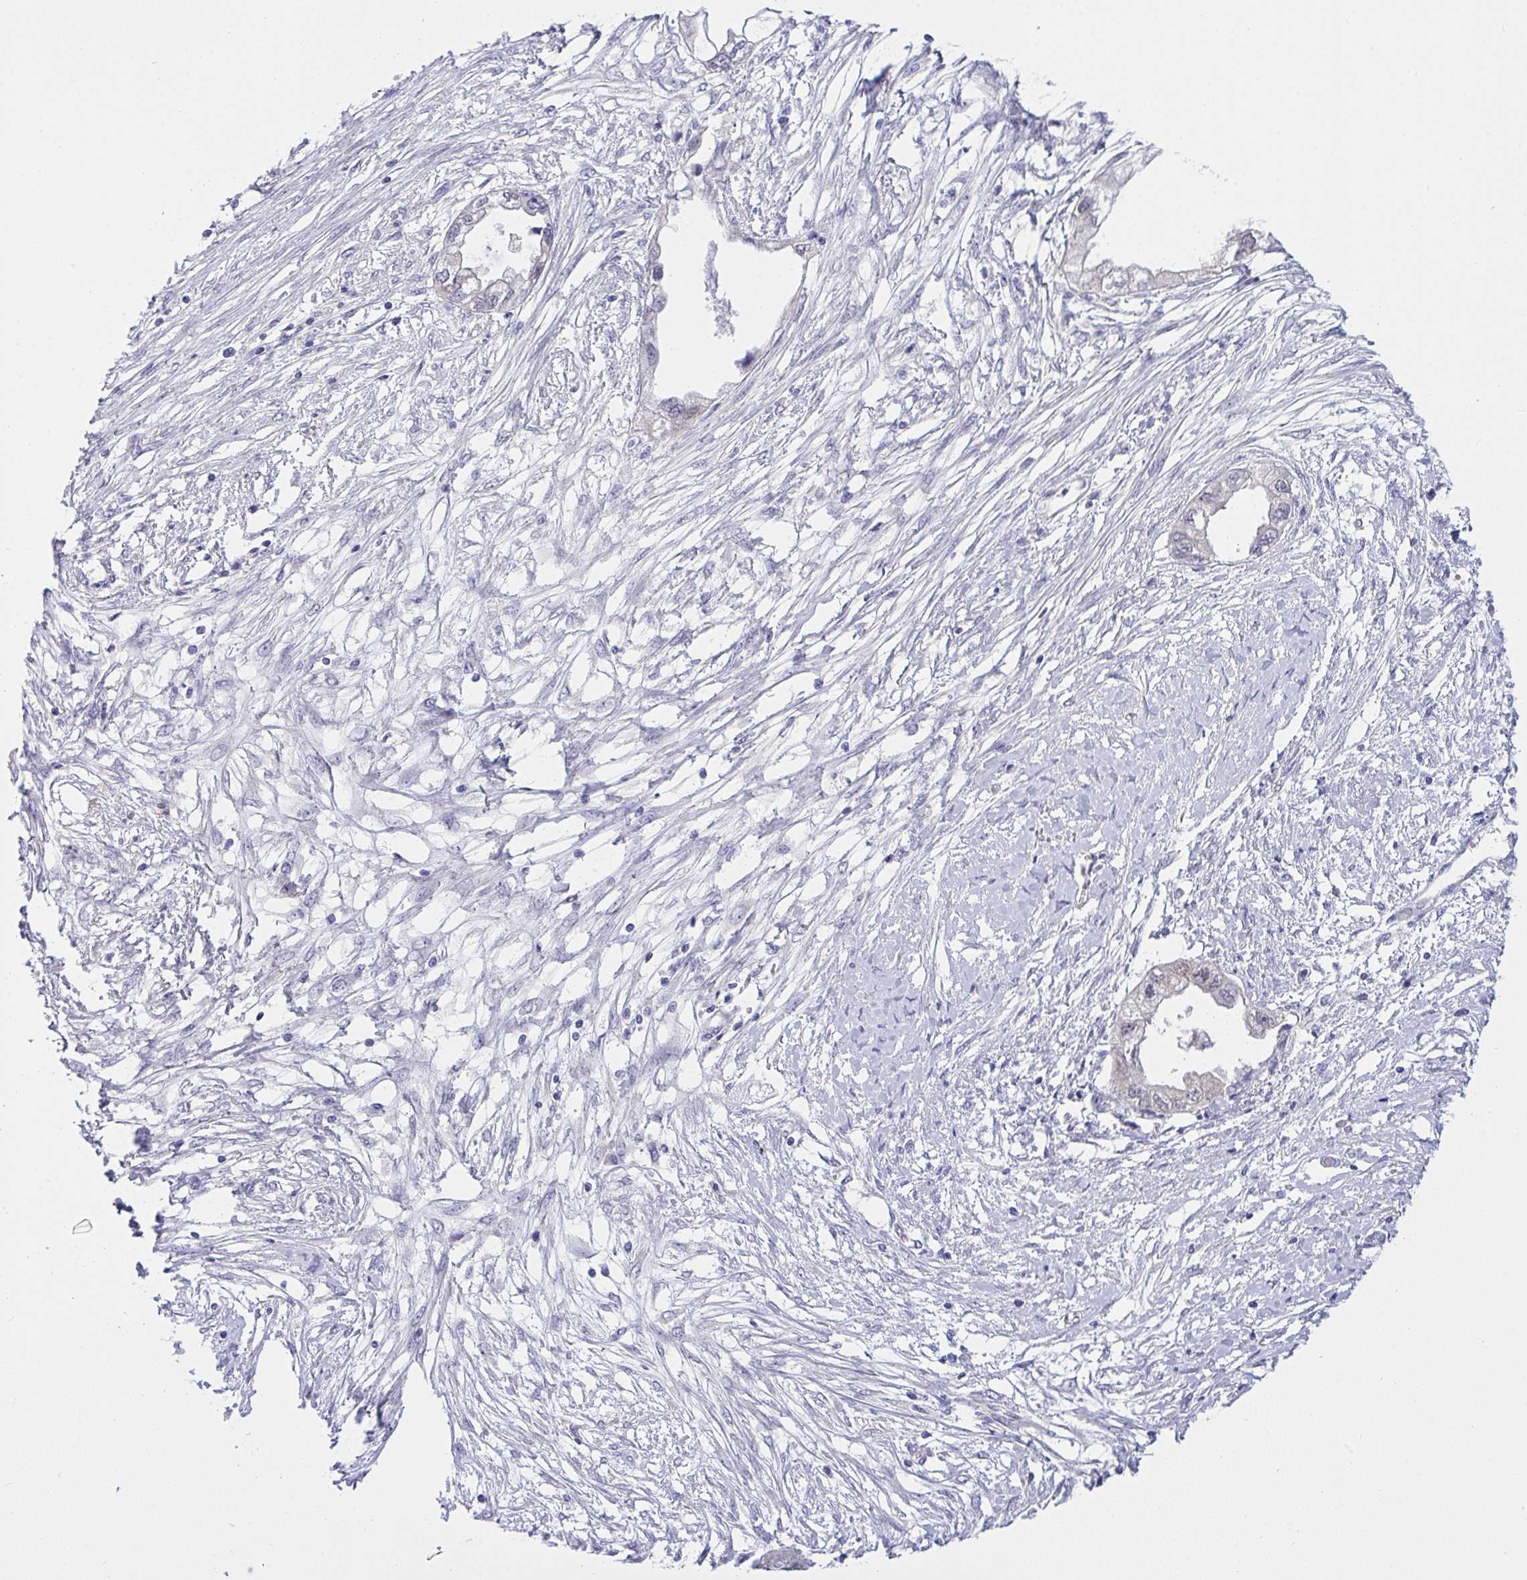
{"staining": {"intensity": "negative", "quantity": "none", "location": "none"}, "tissue": "endometrial cancer", "cell_type": "Tumor cells", "image_type": "cancer", "snomed": [{"axis": "morphology", "description": "Adenocarcinoma, NOS"}, {"axis": "morphology", "description": "Adenocarcinoma, metastatic, NOS"}, {"axis": "topography", "description": "Adipose tissue"}, {"axis": "topography", "description": "Endometrium"}], "caption": "Immunohistochemistry photomicrograph of adenocarcinoma (endometrial) stained for a protein (brown), which demonstrates no staining in tumor cells.", "gene": "HOXD12", "patient": {"sex": "female", "age": 67}}